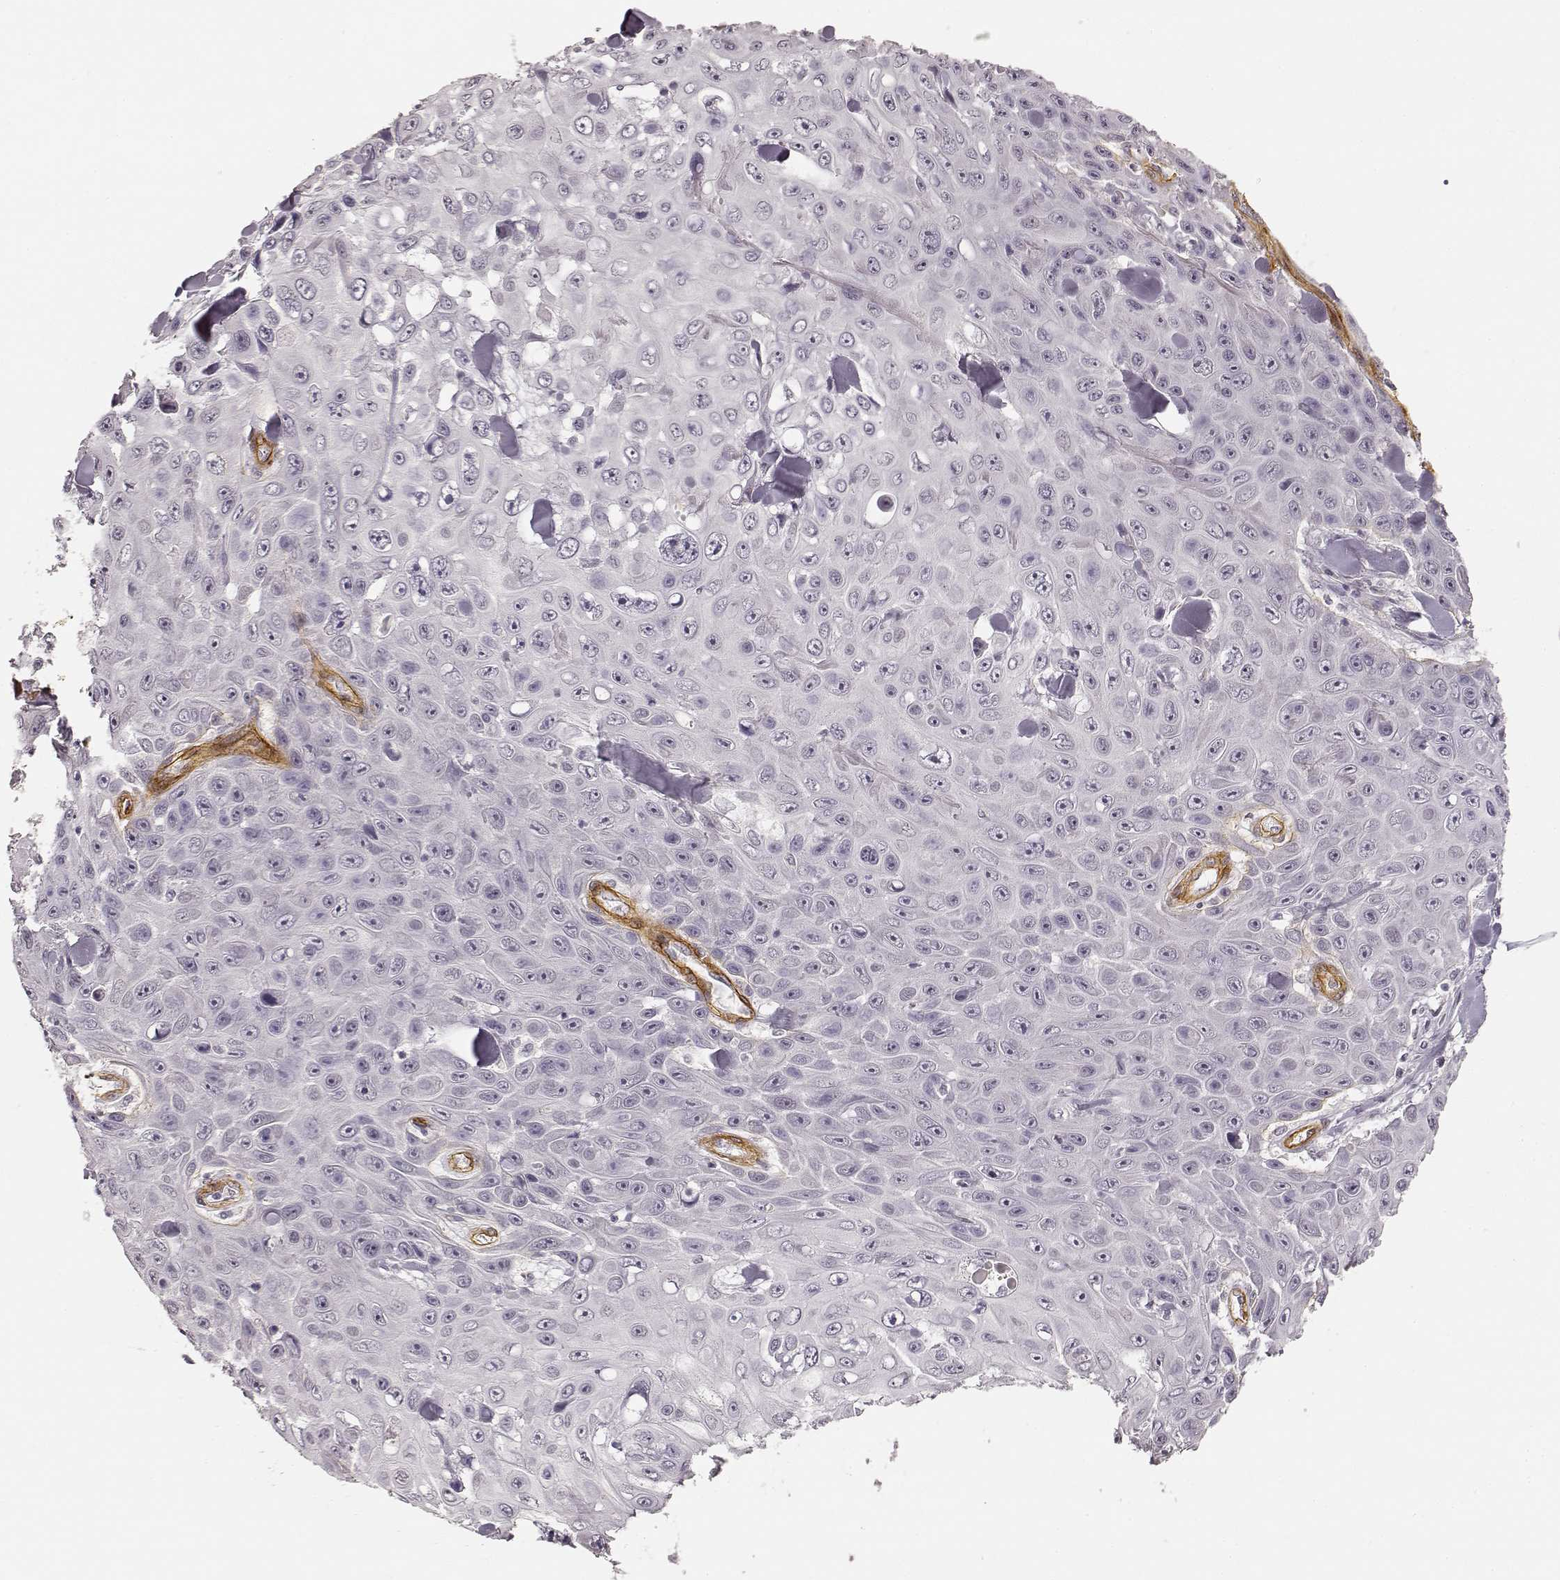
{"staining": {"intensity": "negative", "quantity": "none", "location": "none"}, "tissue": "skin cancer", "cell_type": "Tumor cells", "image_type": "cancer", "snomed": [{"axis": "morphology", "description": "Squamous cell carcinoma, NOS"}, {"axis": "topography", "description": "Skin"}], "caption": "Tumor cells show no significant protein staining in squamous cell carcinoma (skin).", "gene": "LAMA4", "patient": {"sex": "male", "age": 82}}